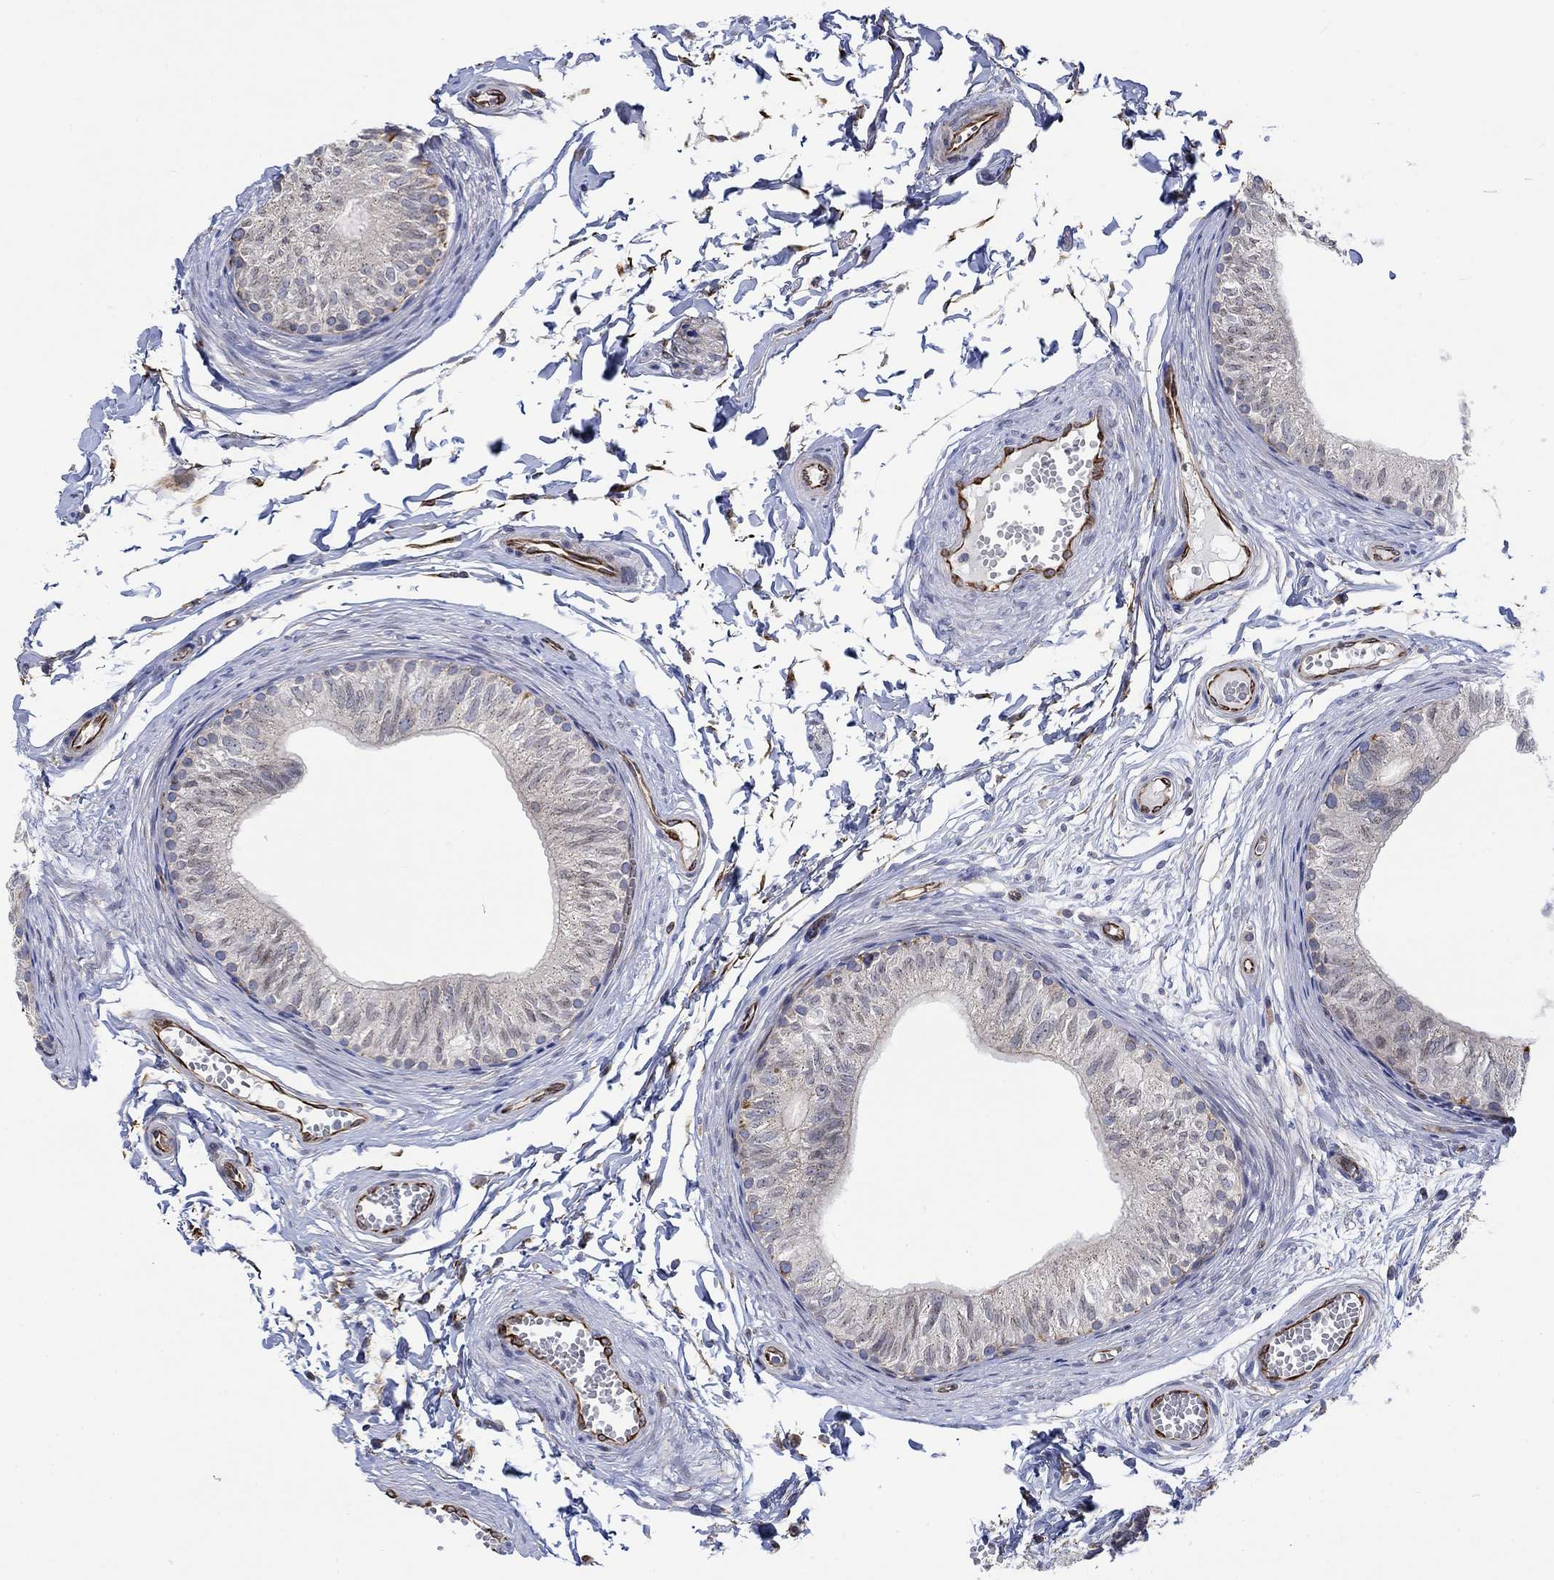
{"staining": {"intensity": "weak", "quantity": "<25%", "location": "cytoplasmic/membranous"}, "tissue": "epididymis", "cell_type": "Glandular cells", "image_type": "normal", "snomed": [{"axis": "morphology", "description": "Normal tissue, NOS"}, {"axis": "topography", "description": "Epididymis"}], "caption": "Protein analysis of benign epididymis reveals no significant expression in glandular cells.", "gene": "CAMK1D", "patient": {"sex": "male", "age": 22}}